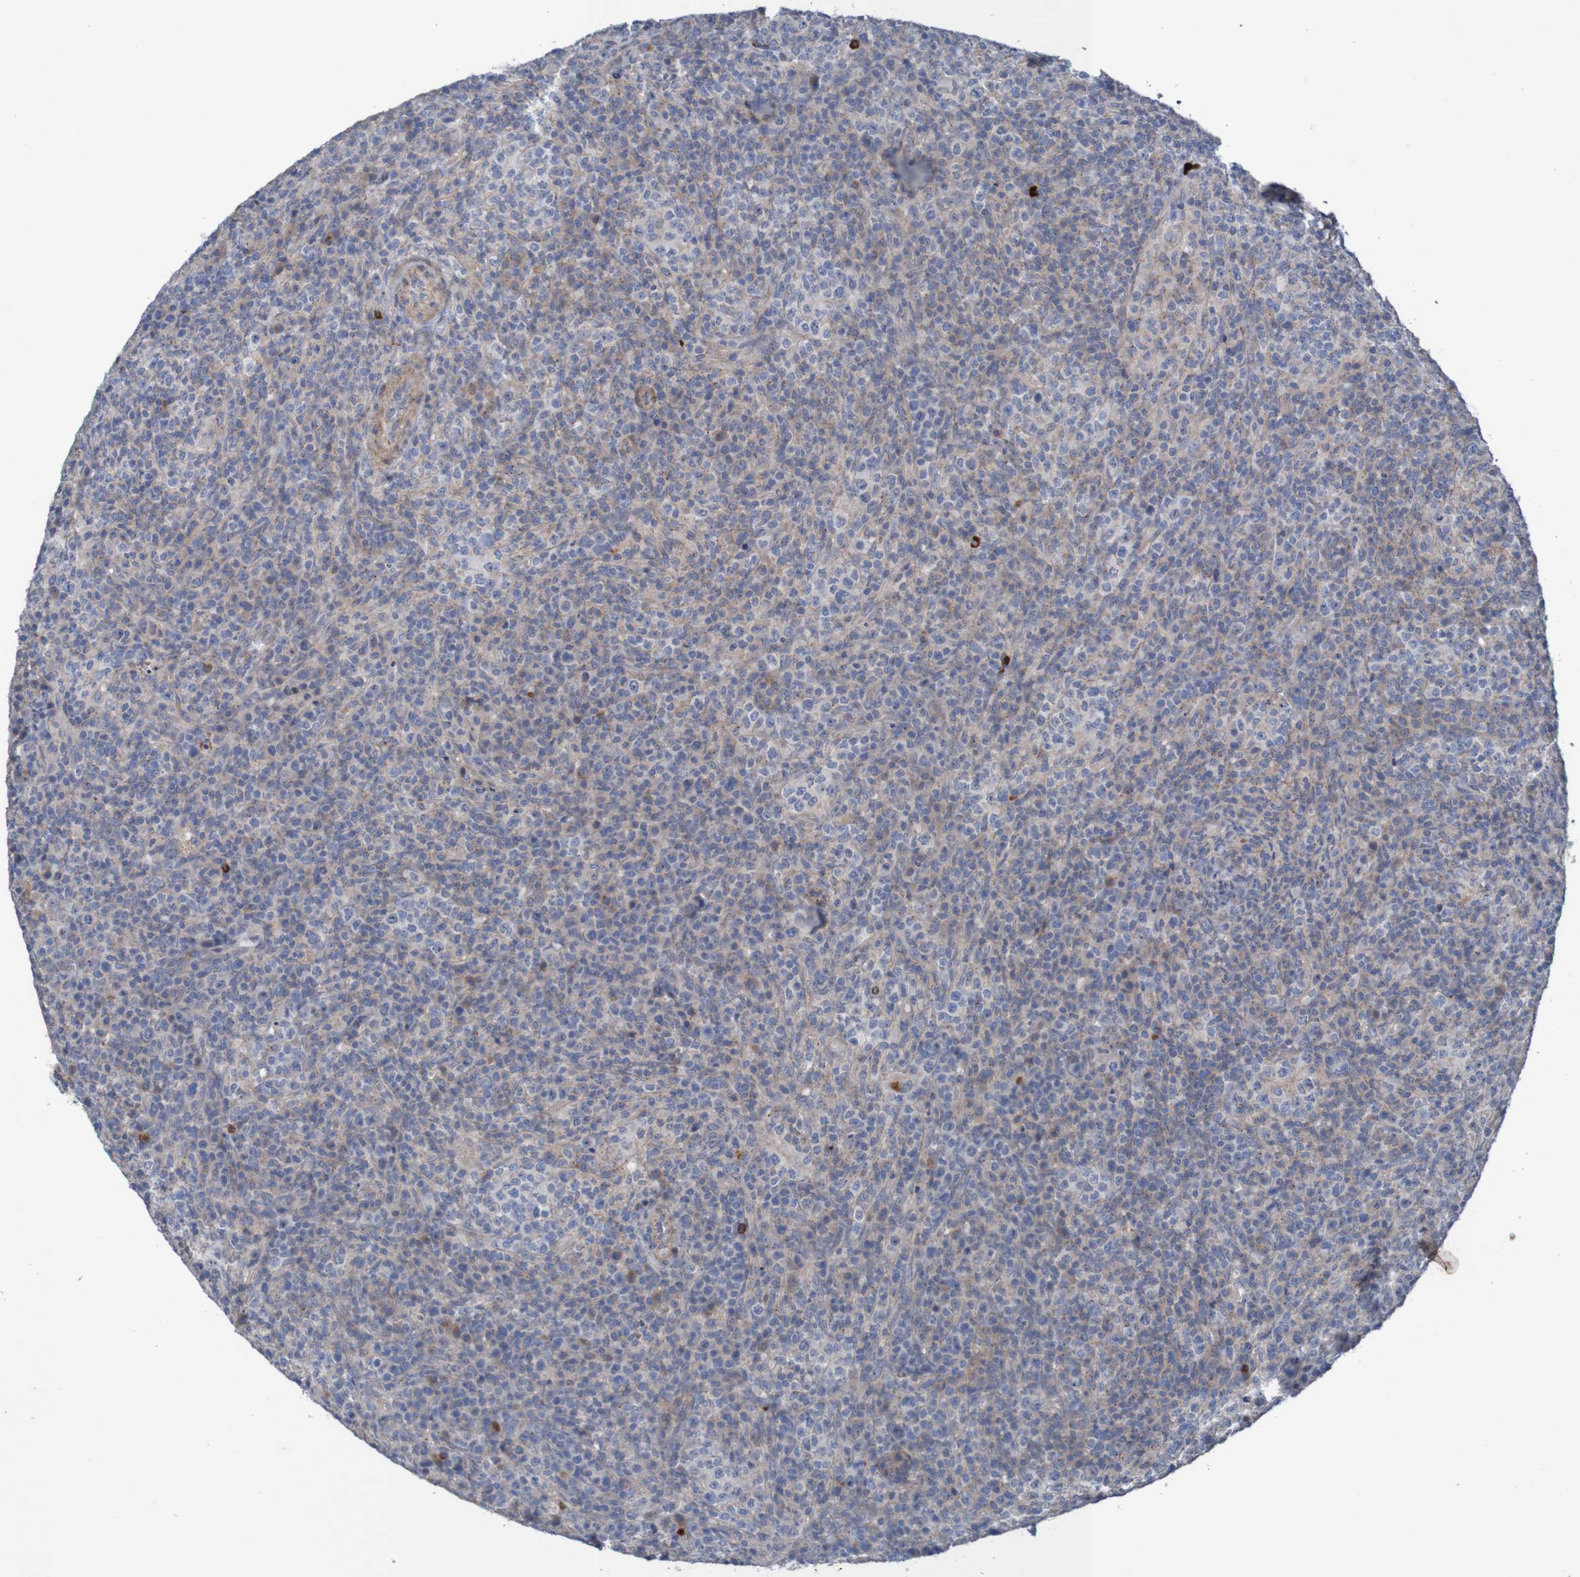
{"staining": {"intensity": "weak", "quantity": ">75%", "location": "cytoplasmic/membranous"}, "tissue": "lymphoma", "cell_type": "Tumor cells", "image_type": "cancer", "snomed": [{"axis": "morphology", "description": "Malignant lymphoma, non-Hodgkin's type, High grade"}, {"axis": "topography", "description": "Lymph node"}], "caption": "There is low levels of weak cytoplasmic/membranous expression in tumor cells of malignant lymphoma, non-Hodgkin's type (high-grade), as demonstrated by immunohistochemical staining (brown color).", "gene": "ANGPT4", "patient": {"sex": "female", "age": 76}}